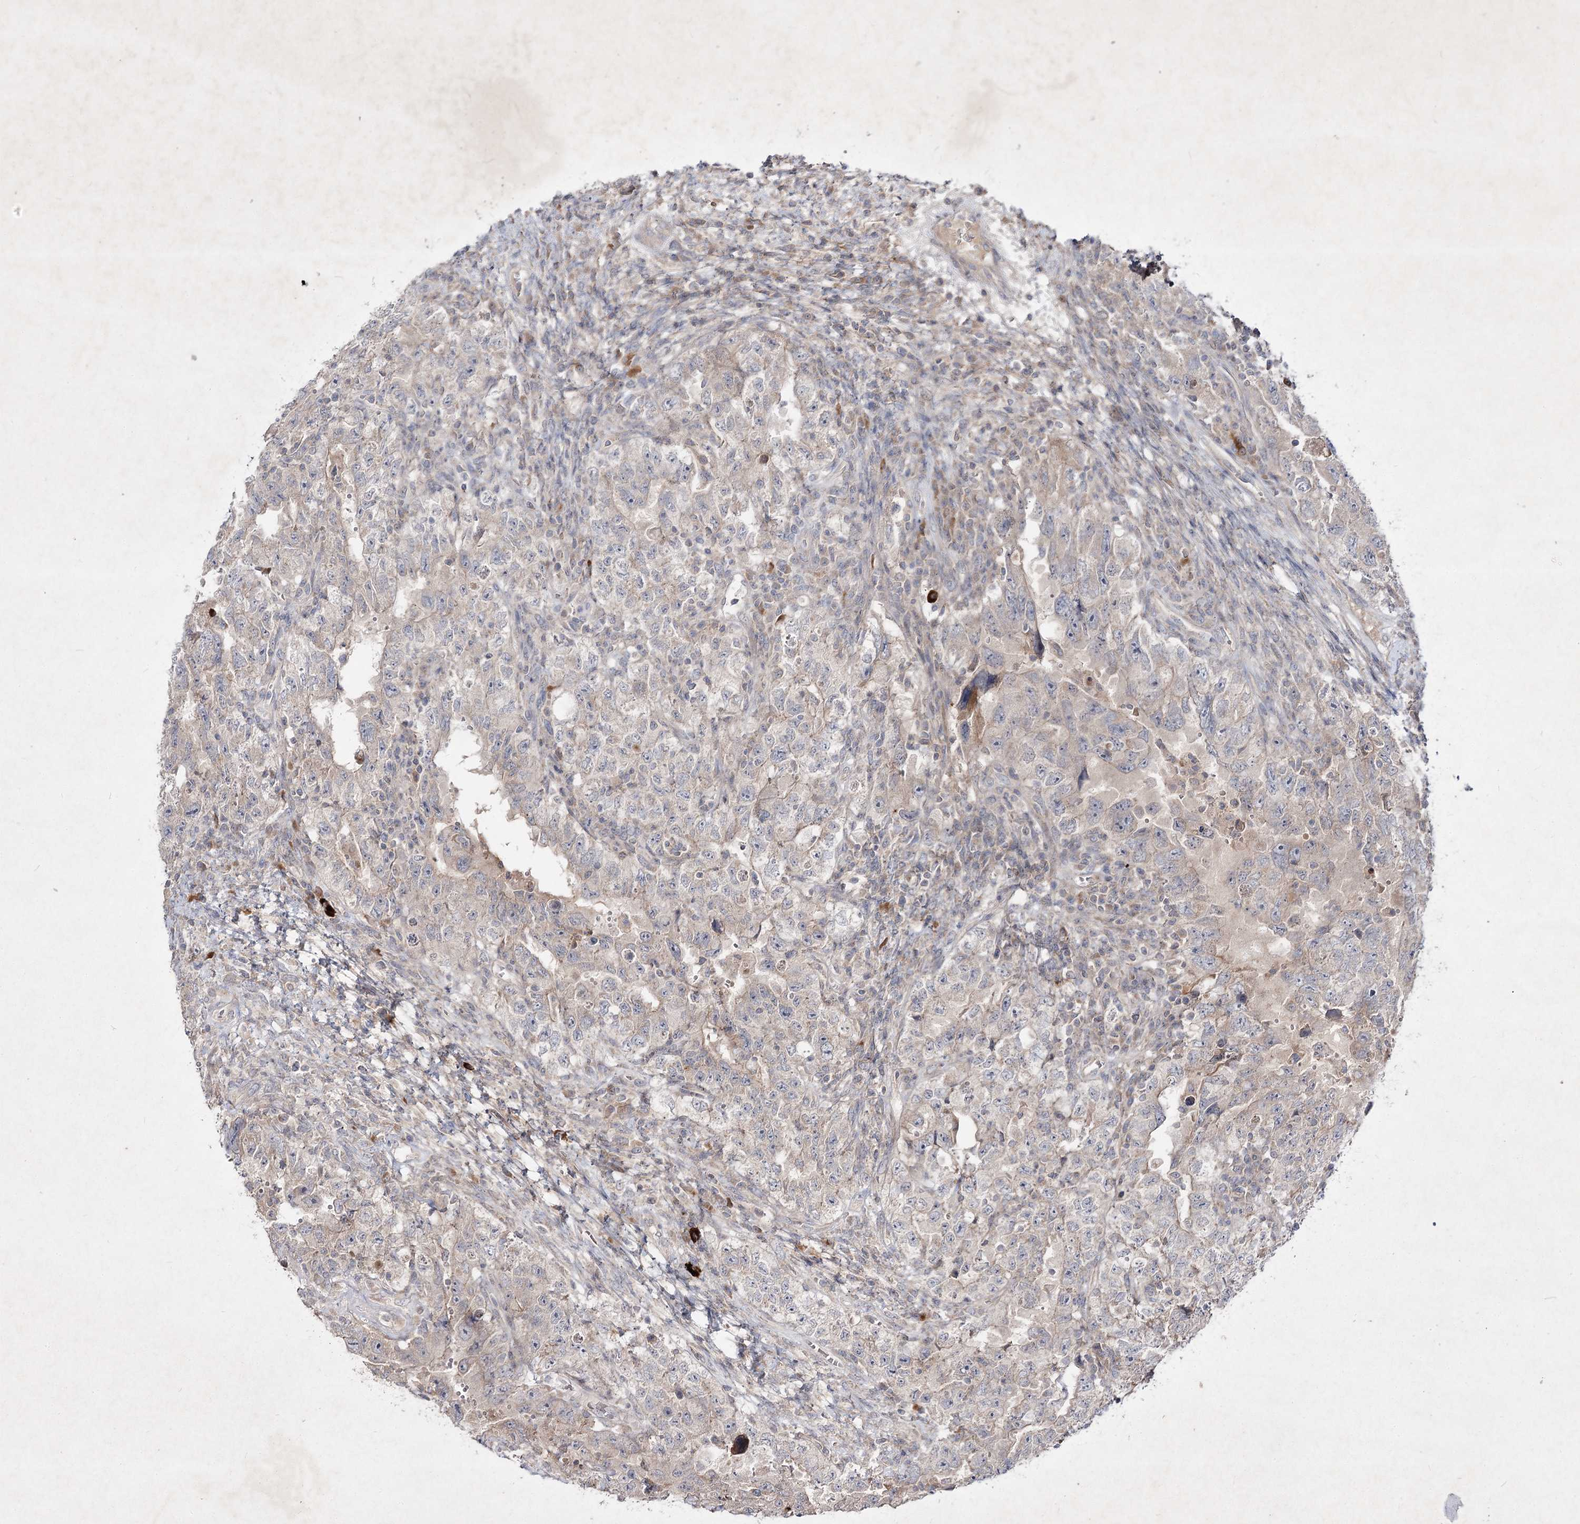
{"staining": {"intensity": "weak", "quantity": "<25%", "location": "cytoplasmic/membranous"}, "tissue": "testis cancer", "cell_type": "Tumor cells", "image_type": "cancer", "snomed": [{"axis": "morphology", "description": "Carcinoma, Embryonal, NOS"}, {"axis": "topography", "description": "Testis"}], "caption": "IHC photomicrograph of testis cancer (embryonal carcinoma) stained for a protein (brown), which shows no expression in tumor cells.", "gene": "CIB2", "patient": {"sex": "male", "age": 26}}